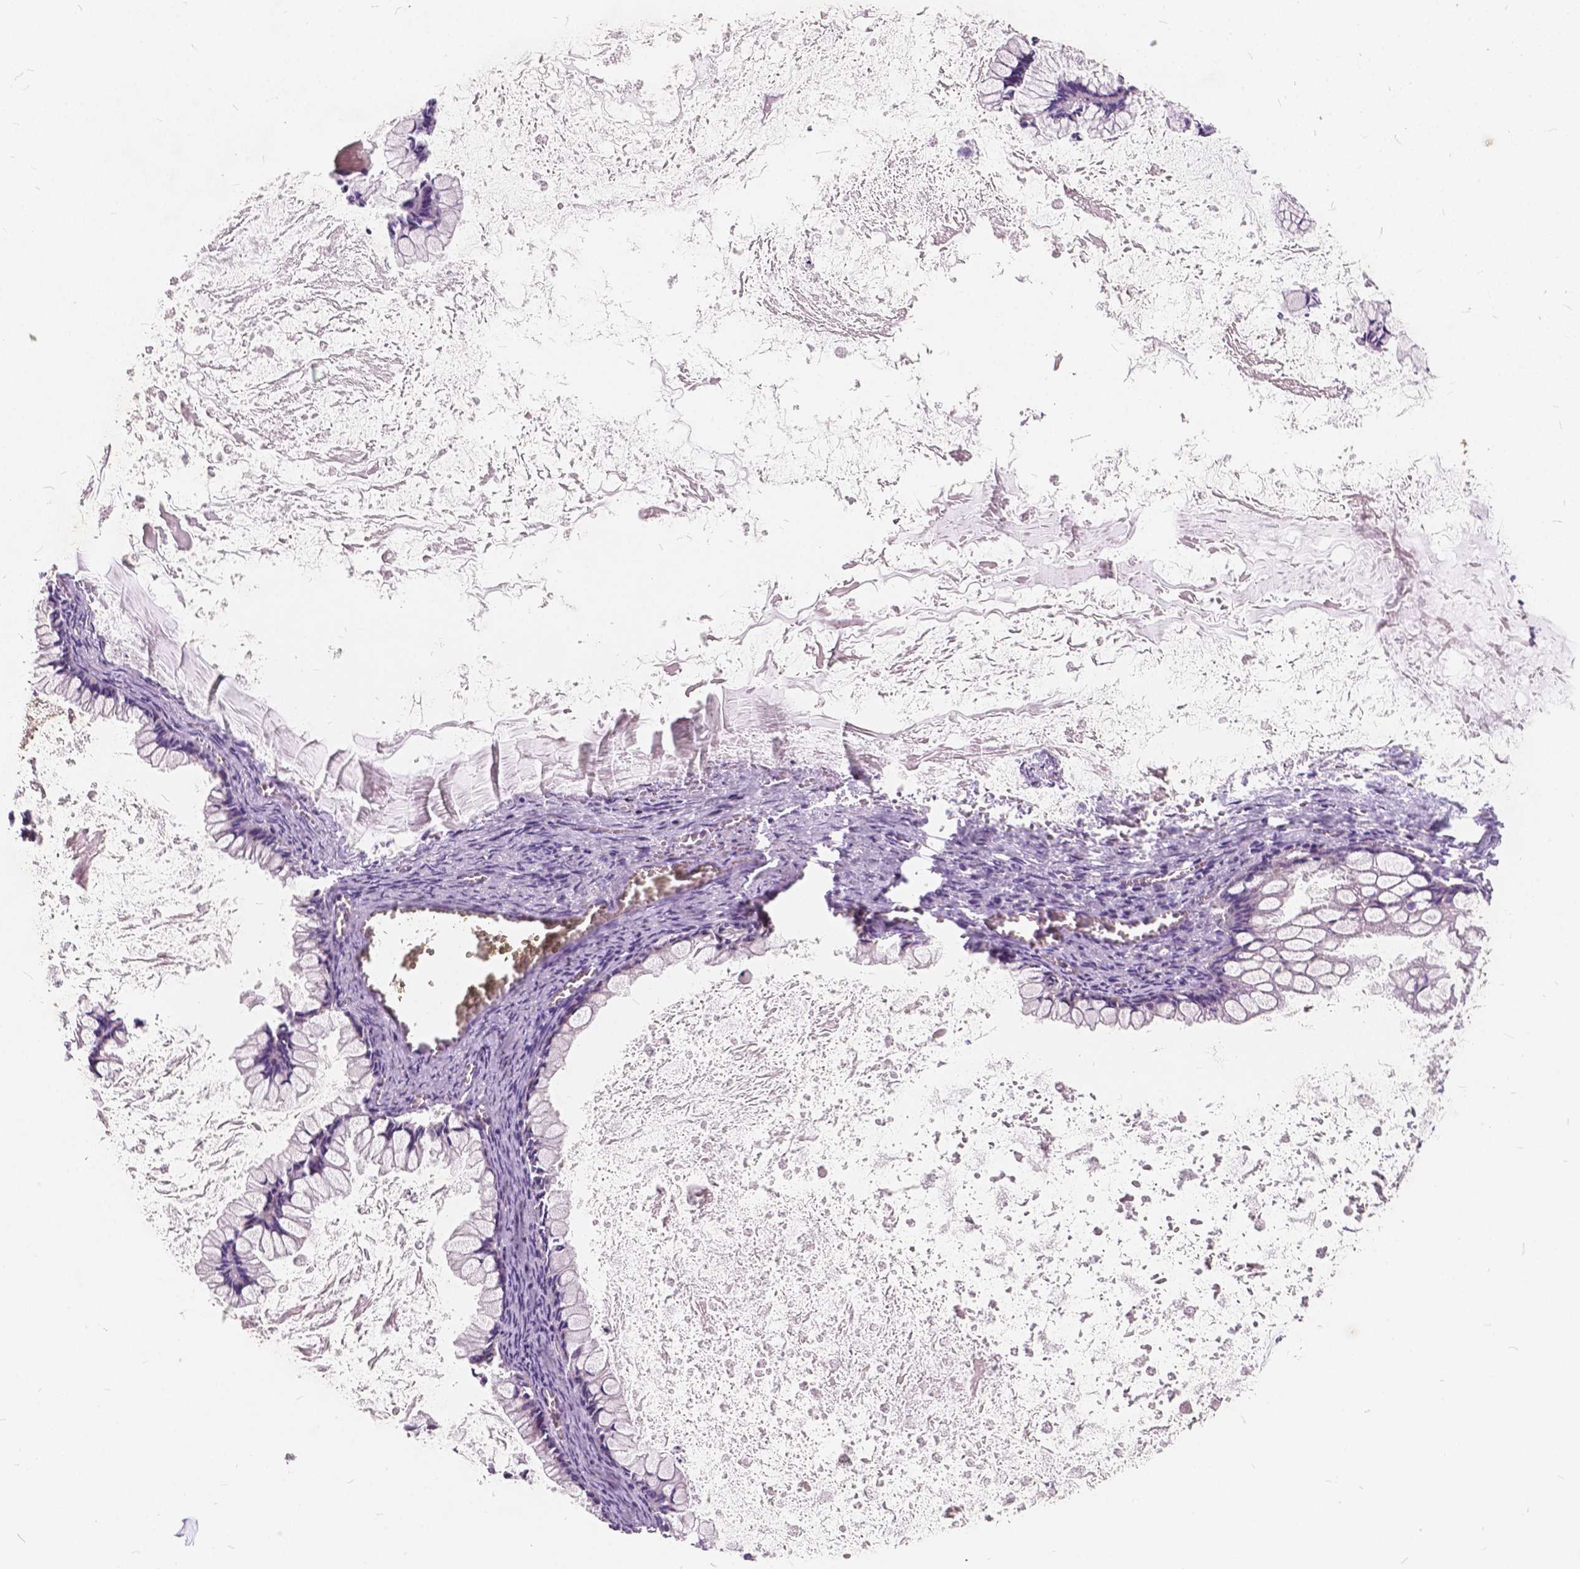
{"staining": {"intensity": "negative", "quantity": "none", "location": "none"}, "tissue": "ovarian cancer", "cell_type": "Tumor cells", "image_type": "cancer", "snomed": [{"axis": "morphology", "description": "Cystadenocarcinoma, mucinous, NOS"}, {"axis": "topography", "description": "Ovary"}], "caption": "The IHC histopathology image has no significant staining in tumor cells of ovarian cancer tissue.", "gene": "SLC7A8", "patient": {"sex": "female", "age": 67}}